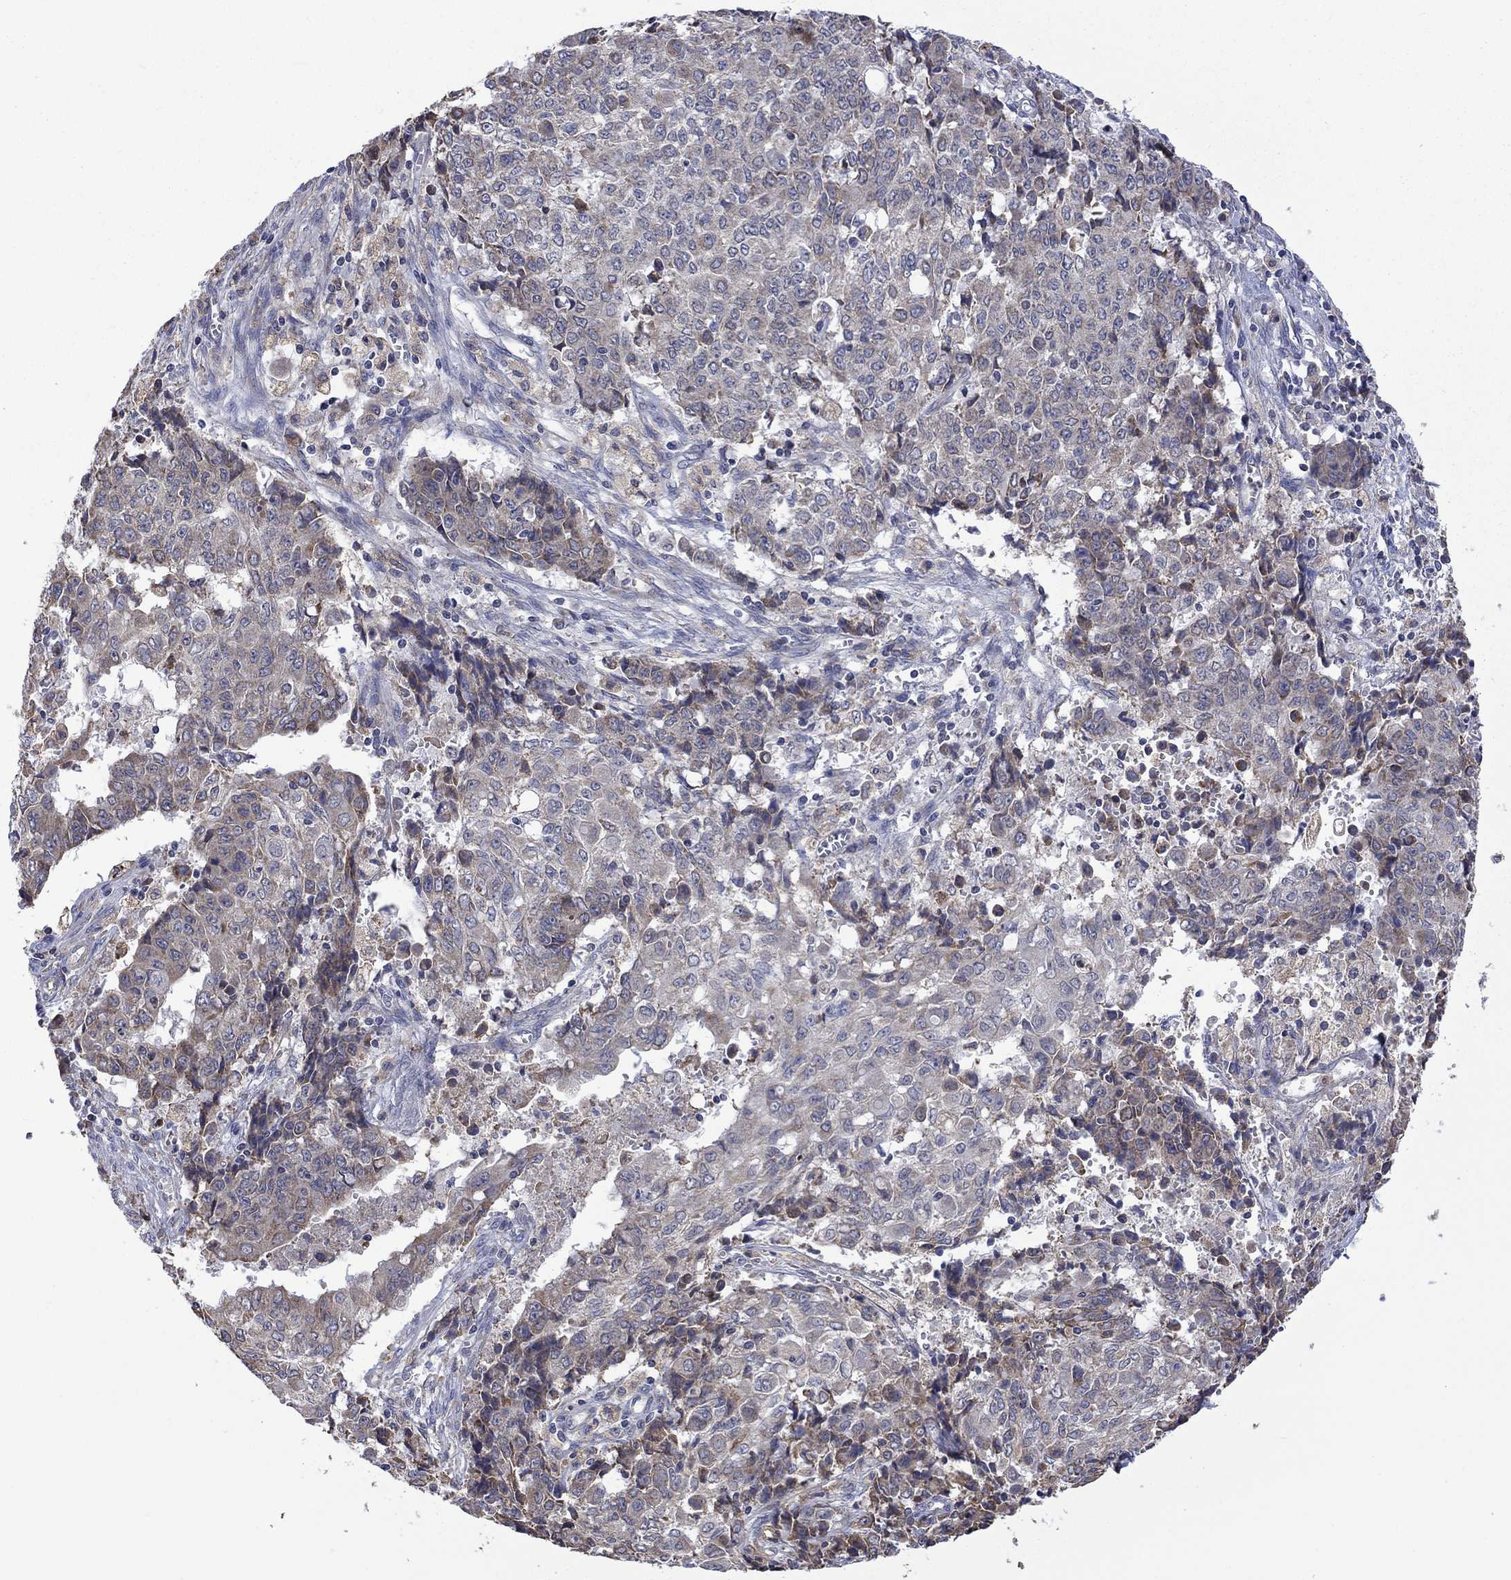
{"staining": {"intensity": "weak", "quantity": "<25%", "location": "cytoplasmic/membranous"}, "tissue": "ovarian cancer", "cell_type": "Tumor cells", "image_type": "cancer", "snomed": [{"axis": "morphology", "description": "Carcinoma, endometroid"}, {"axis": "topography", "description": "Ovary"}], "caption": "DAB (3,3'-diaminobenzidine) immunohistochemical staining of ovarian cancer displays no significant expression in tumor cells.", "gene": "FURIN", "patient": {"sex": "female", "age": 42}}